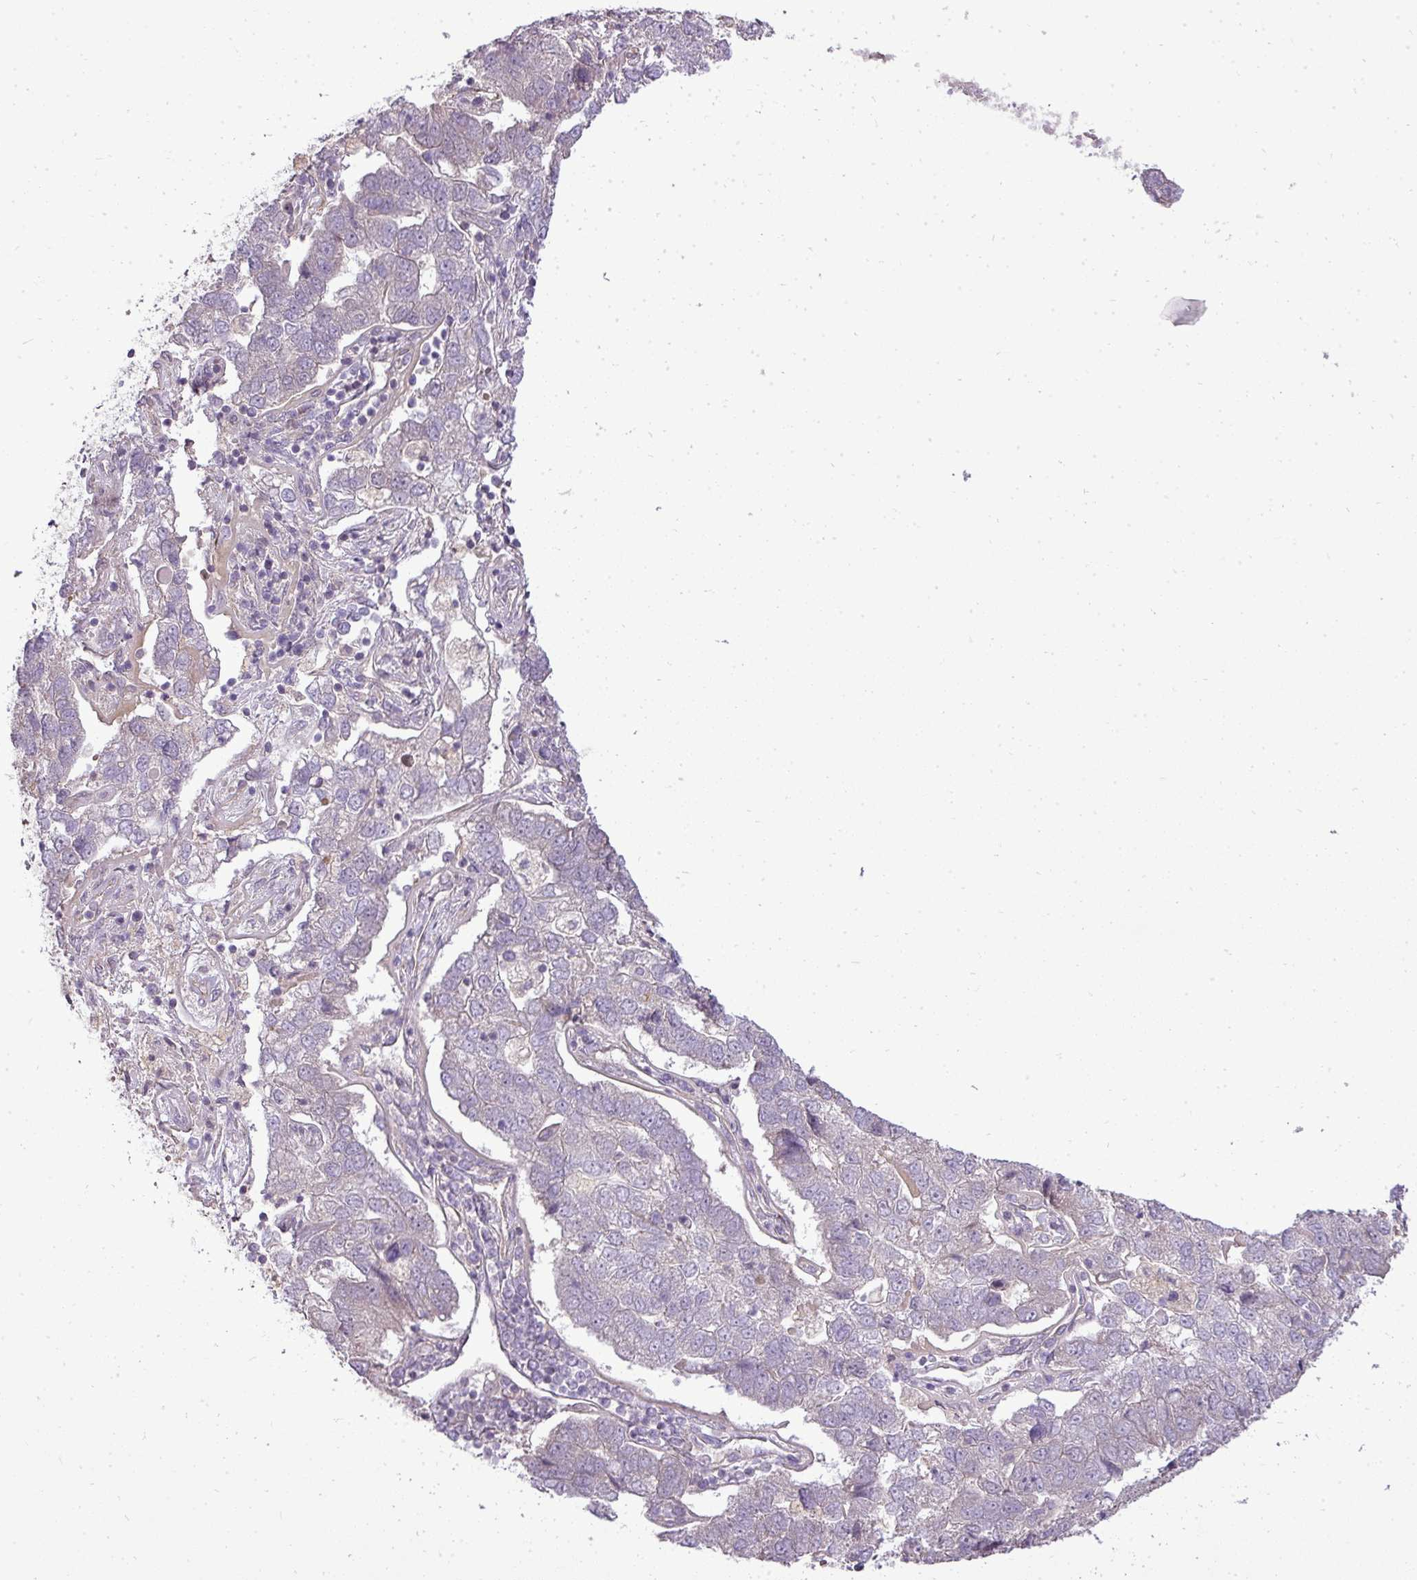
{"staining": {"intensity": "negative", "quantity": "none", "location": "none"}, "tissue": "pancreatic cancer", "cell_type": "Tumor cells", "image_type": "cancer", "snomed": [{"axis": "morphology", "description": "Adenocarcinoma, NOS"}, {"axis": "topography", "description": "Pancreas"}], "caption": "Adenocarcinoma (pancreatic) was stained to show a protein in brown. There is no significant staining in tumor cells. Brightfield microscopy of immunohistochemistry stained with DAB (brown) and hematoxylin (blue), captured at high magnification.", "gene": "PDRG1", "patient": {"sex": "female", "age": 61}}